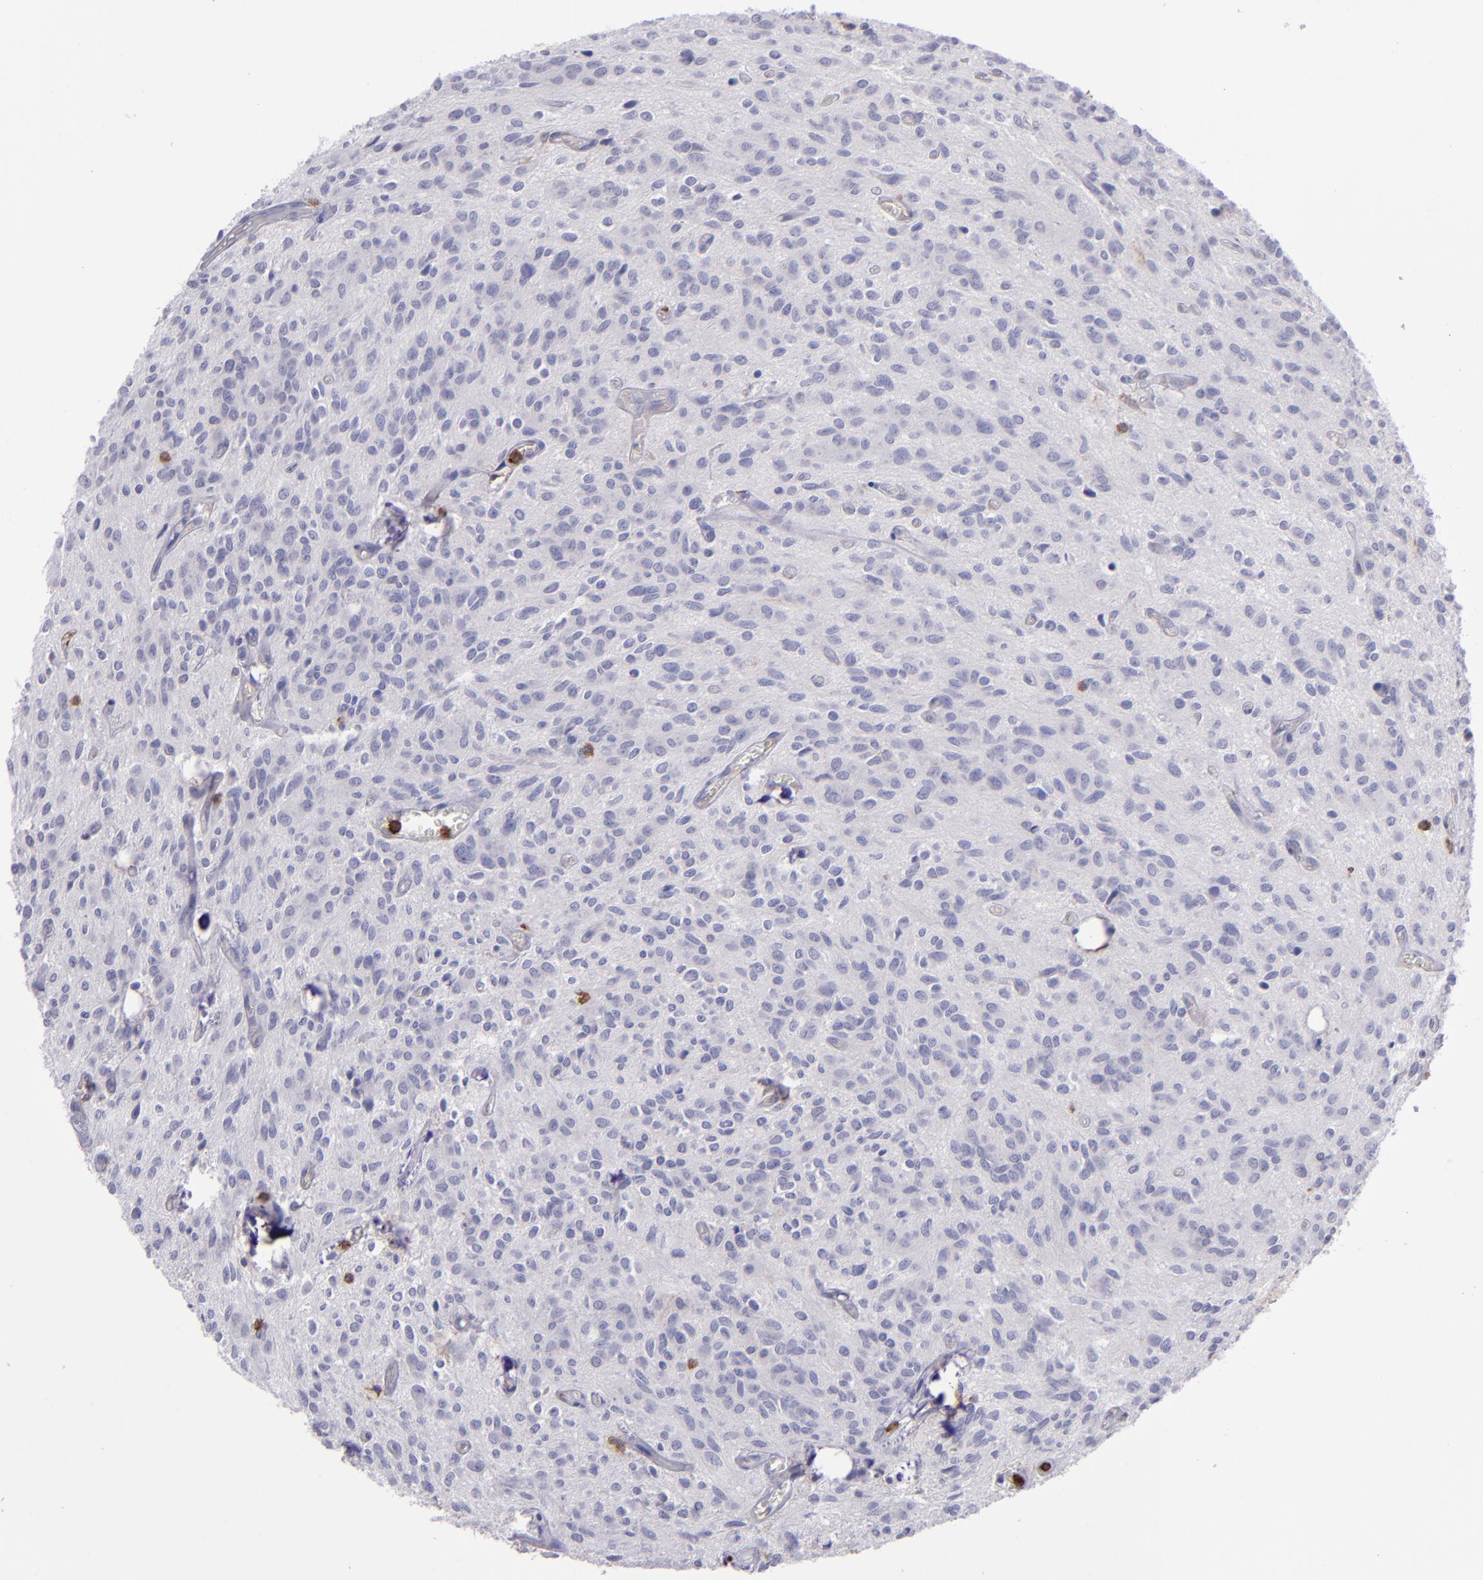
{"staining": {"intensity": "negative", "quantity": "none", "location": "none"}, "tissue": "glioma", "cell_type": "Tumor cells", "image_type": "cancer", "snomed": [{"axis": "morphology", "description": "Glioma, malignant, Low grade"}, {"axis": "topography", "description": "Brain"}], "caption": "Human malignant low-grade glioma stained for a protein using IHC demonstrates no staining in tumor cells.", "gene": "ICAM3", "patient": {"sex": "female", "age": 15}}